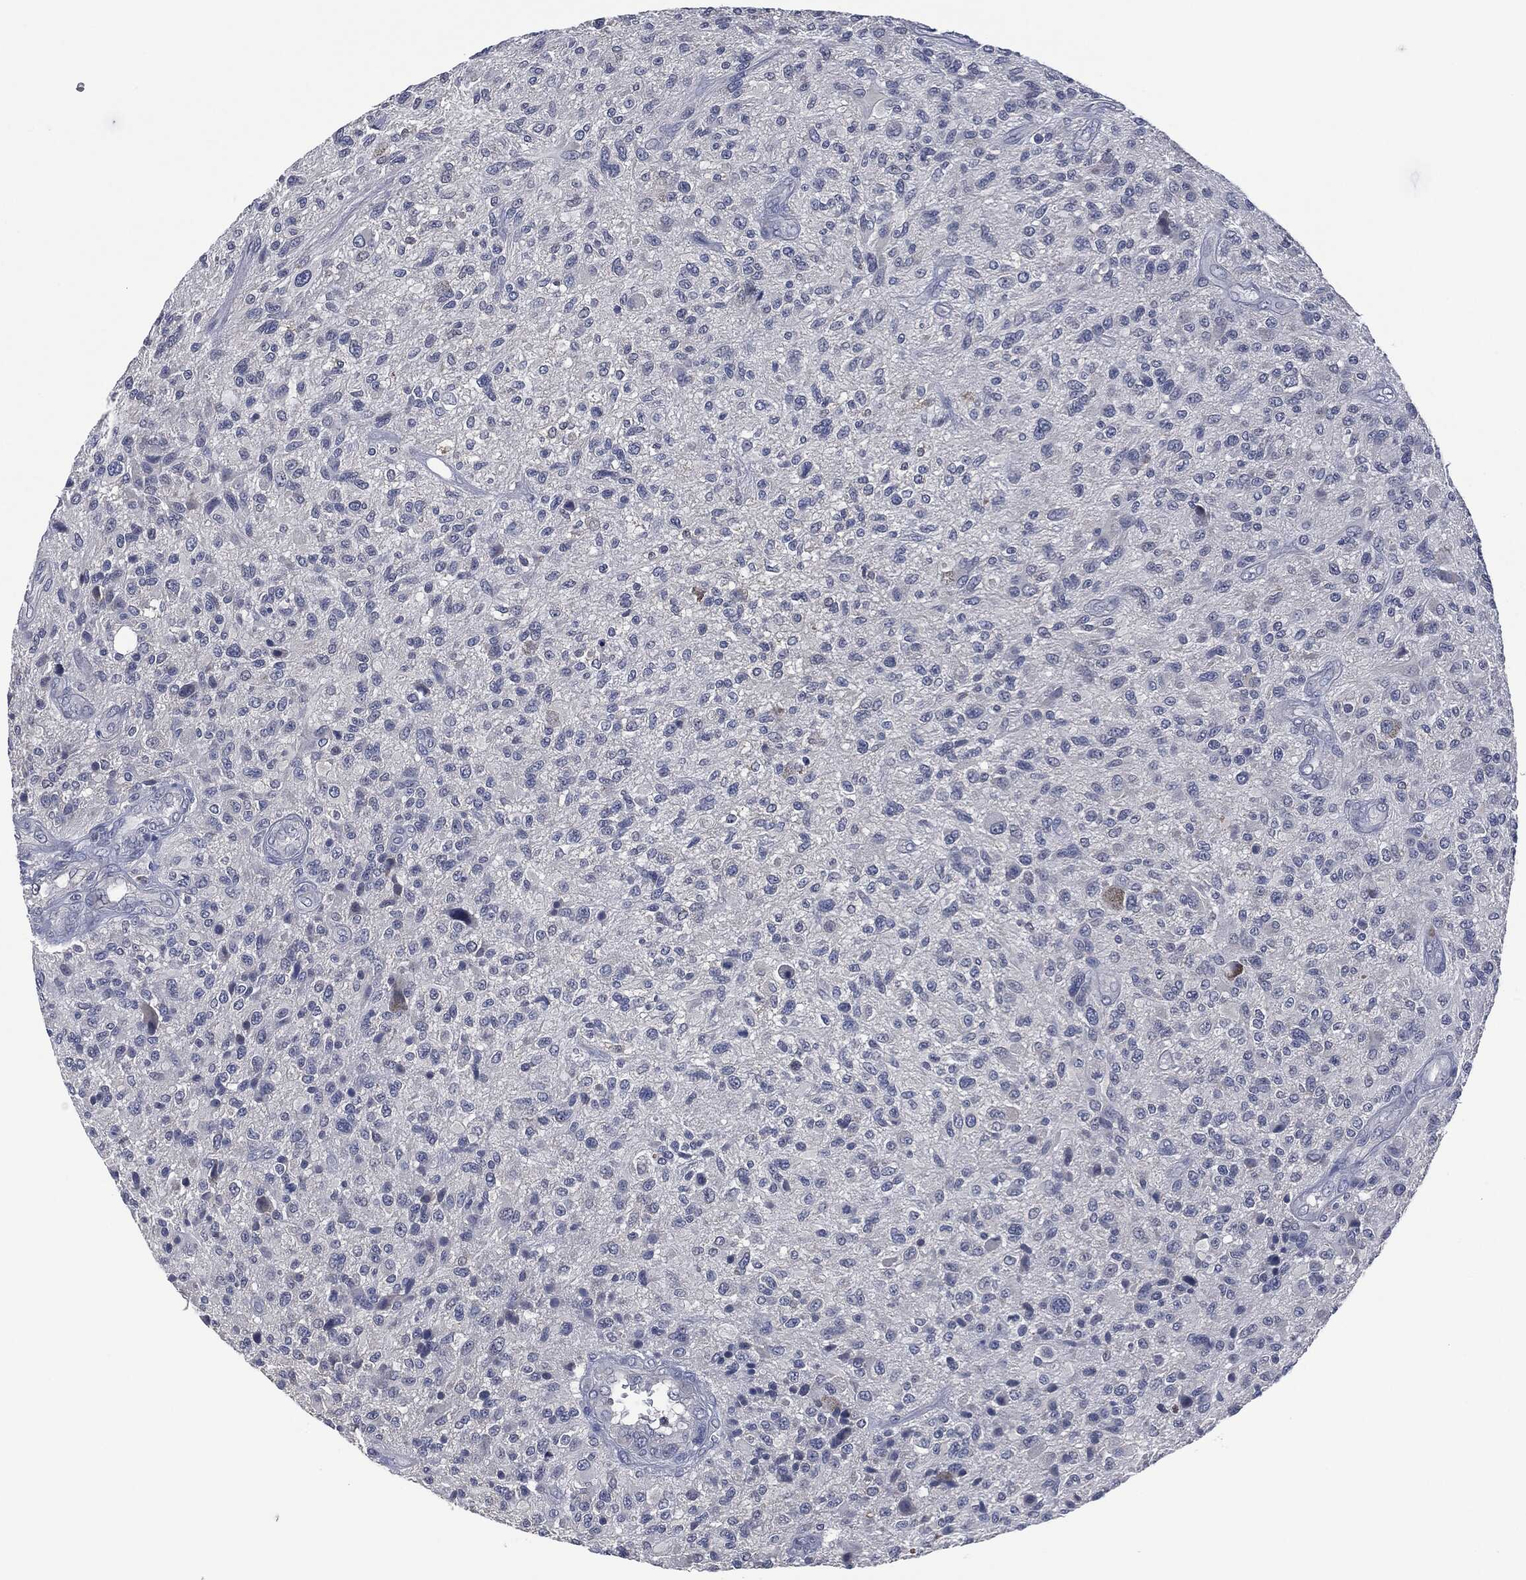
{"staining": {"intensity": "negative", "quantity": "none", "location": "none"}, "tissue": "glioma", "cell_type": "Tumor cells", "image_type": "cancer", "snomed": [{"axis": "morphology", "description": "Glioma, malignant, High grade"}, {"axis": "topography", "description": "Brain"}], "caption": "Immunohistochemistry (IHC) of high-grade glioma (malignant) displays no expression in tumor cells.", "gene": "IL1RN", "patient": {"sex": "male", "age": 47}}